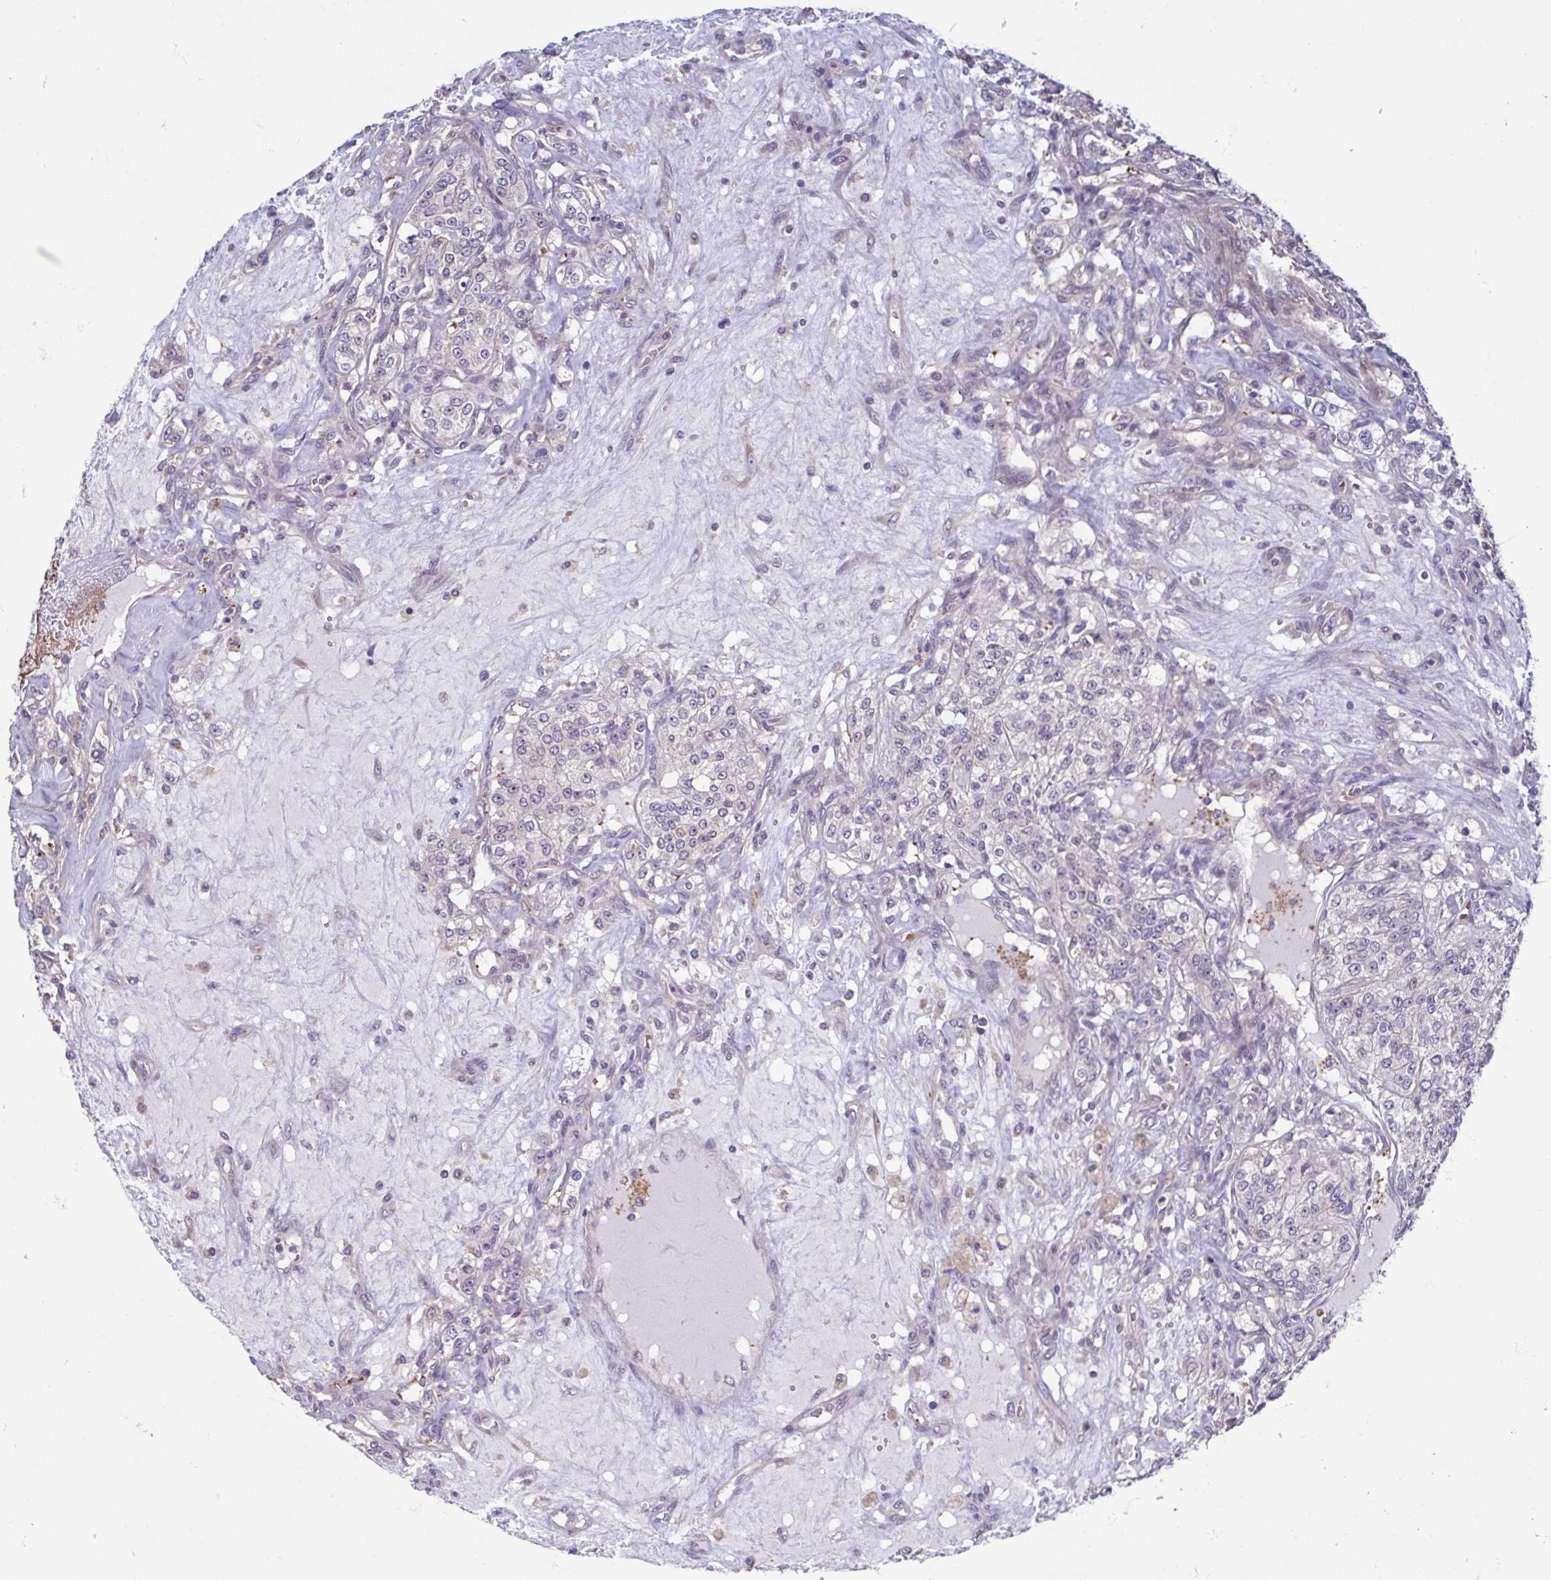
{"staining": {"intensity": "negative", "quantity": "none", "location": "none"}, "tissue": "renal cancer", "cell_type": "Tumor cells", "image_type": "cancer", "snomed": [{"axis": "morphology", "description": "Adenocarcinoma, NOS"}, {"axis": "topography", "description": "Kidney"}], "caption": "A photomicrograph of adenocarcinoma (renal) stained for a protein displays no brown staining in tumor cells.", "gene": "LRRC38", "patient": {"sex": "female", "age": 63}}